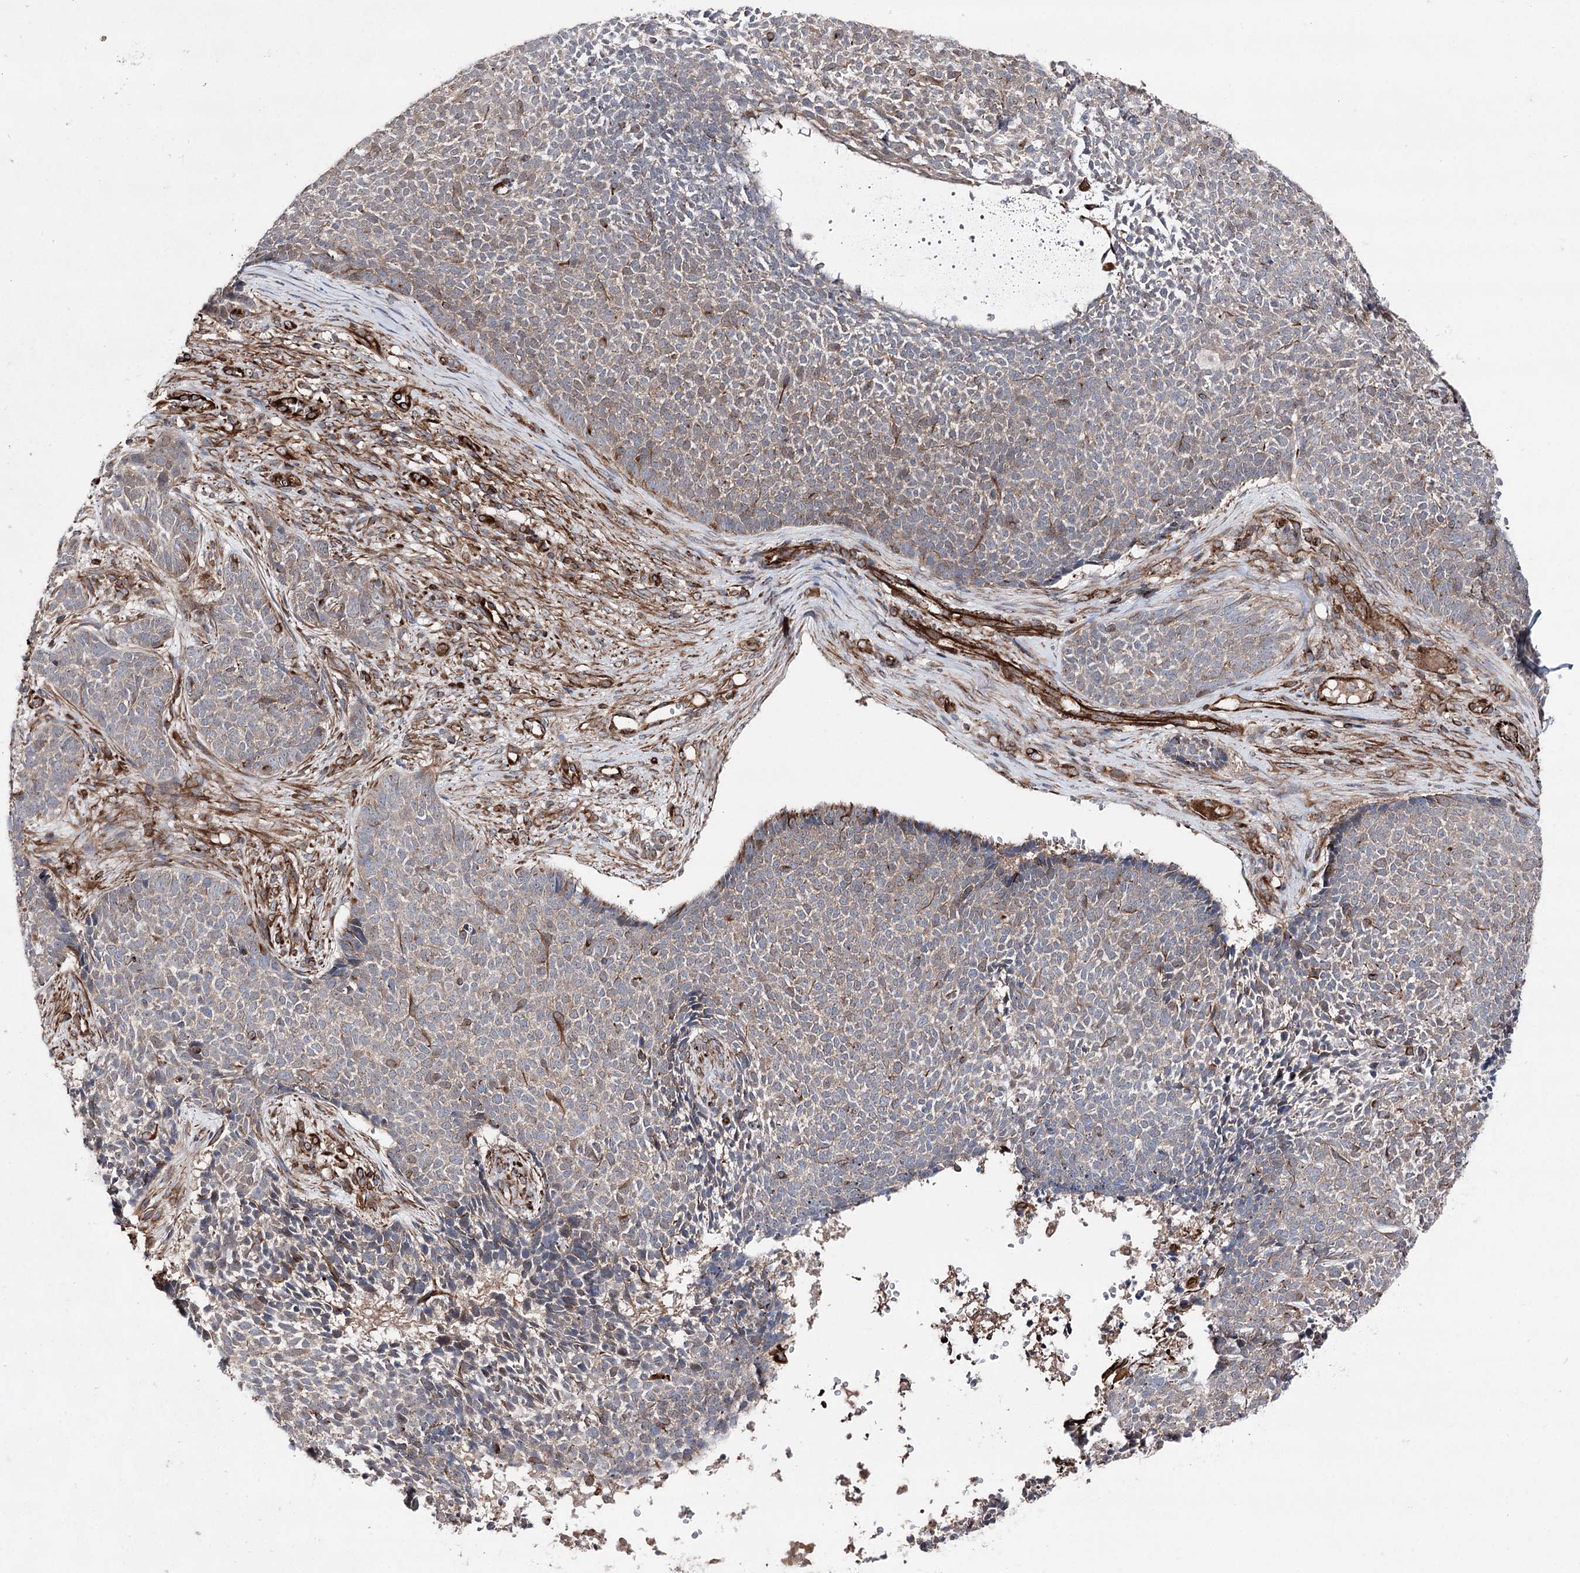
{"staining": {"intensity": "weak", "quantity": "25%-75%", "location": "cytoplasmic/membranous"}, "tissue": "skin cancer", "cell_type": "Tumor cells", "image_type": "cancer", "snomed": [{"axis": "morphology", "description": "Basal cell carcinoma"}, {"axis": "topography", "description": "Skin"}], "caption": "Protein staining exhibits weak cytoplasmic/membranous expression in about 25%-75% of tumor cells in skin cancer (basal cell carcinoma).", "gene": "MIB1", "patient": {"sex": "female", "age": 84}}